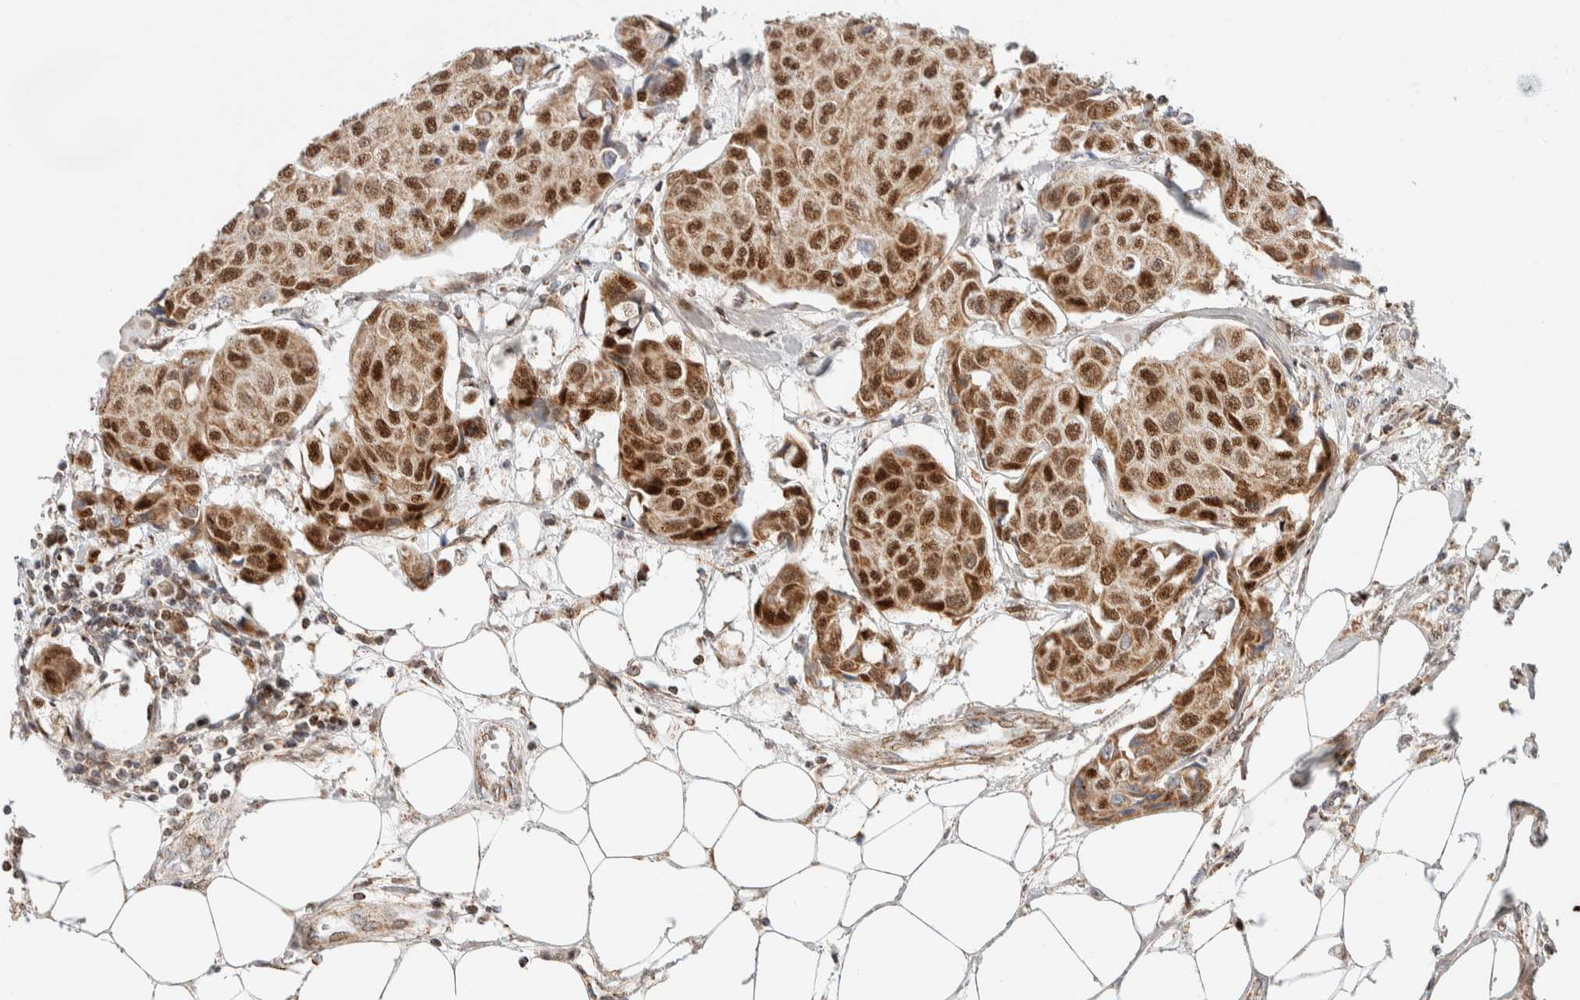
{"staining": {"intensity": "strong", "quantity": ">75%", "location": "nuclear"}, "tissue": "breast cancer", "cell_type": "Tumor cells", "image_type": "cancer", "snomed": [{"axis": "morphology", "description": "Duct carcinoma"}, {"axis": "topography", "description": "Breast"}], "caption": "Breast cancer stained for a protein (brown) demonstrates strong nuclear positive staining in approximately >75% of tumor cells.", "gene": "TSPAN32", "patient": {"sex": "female", "age": 80}}